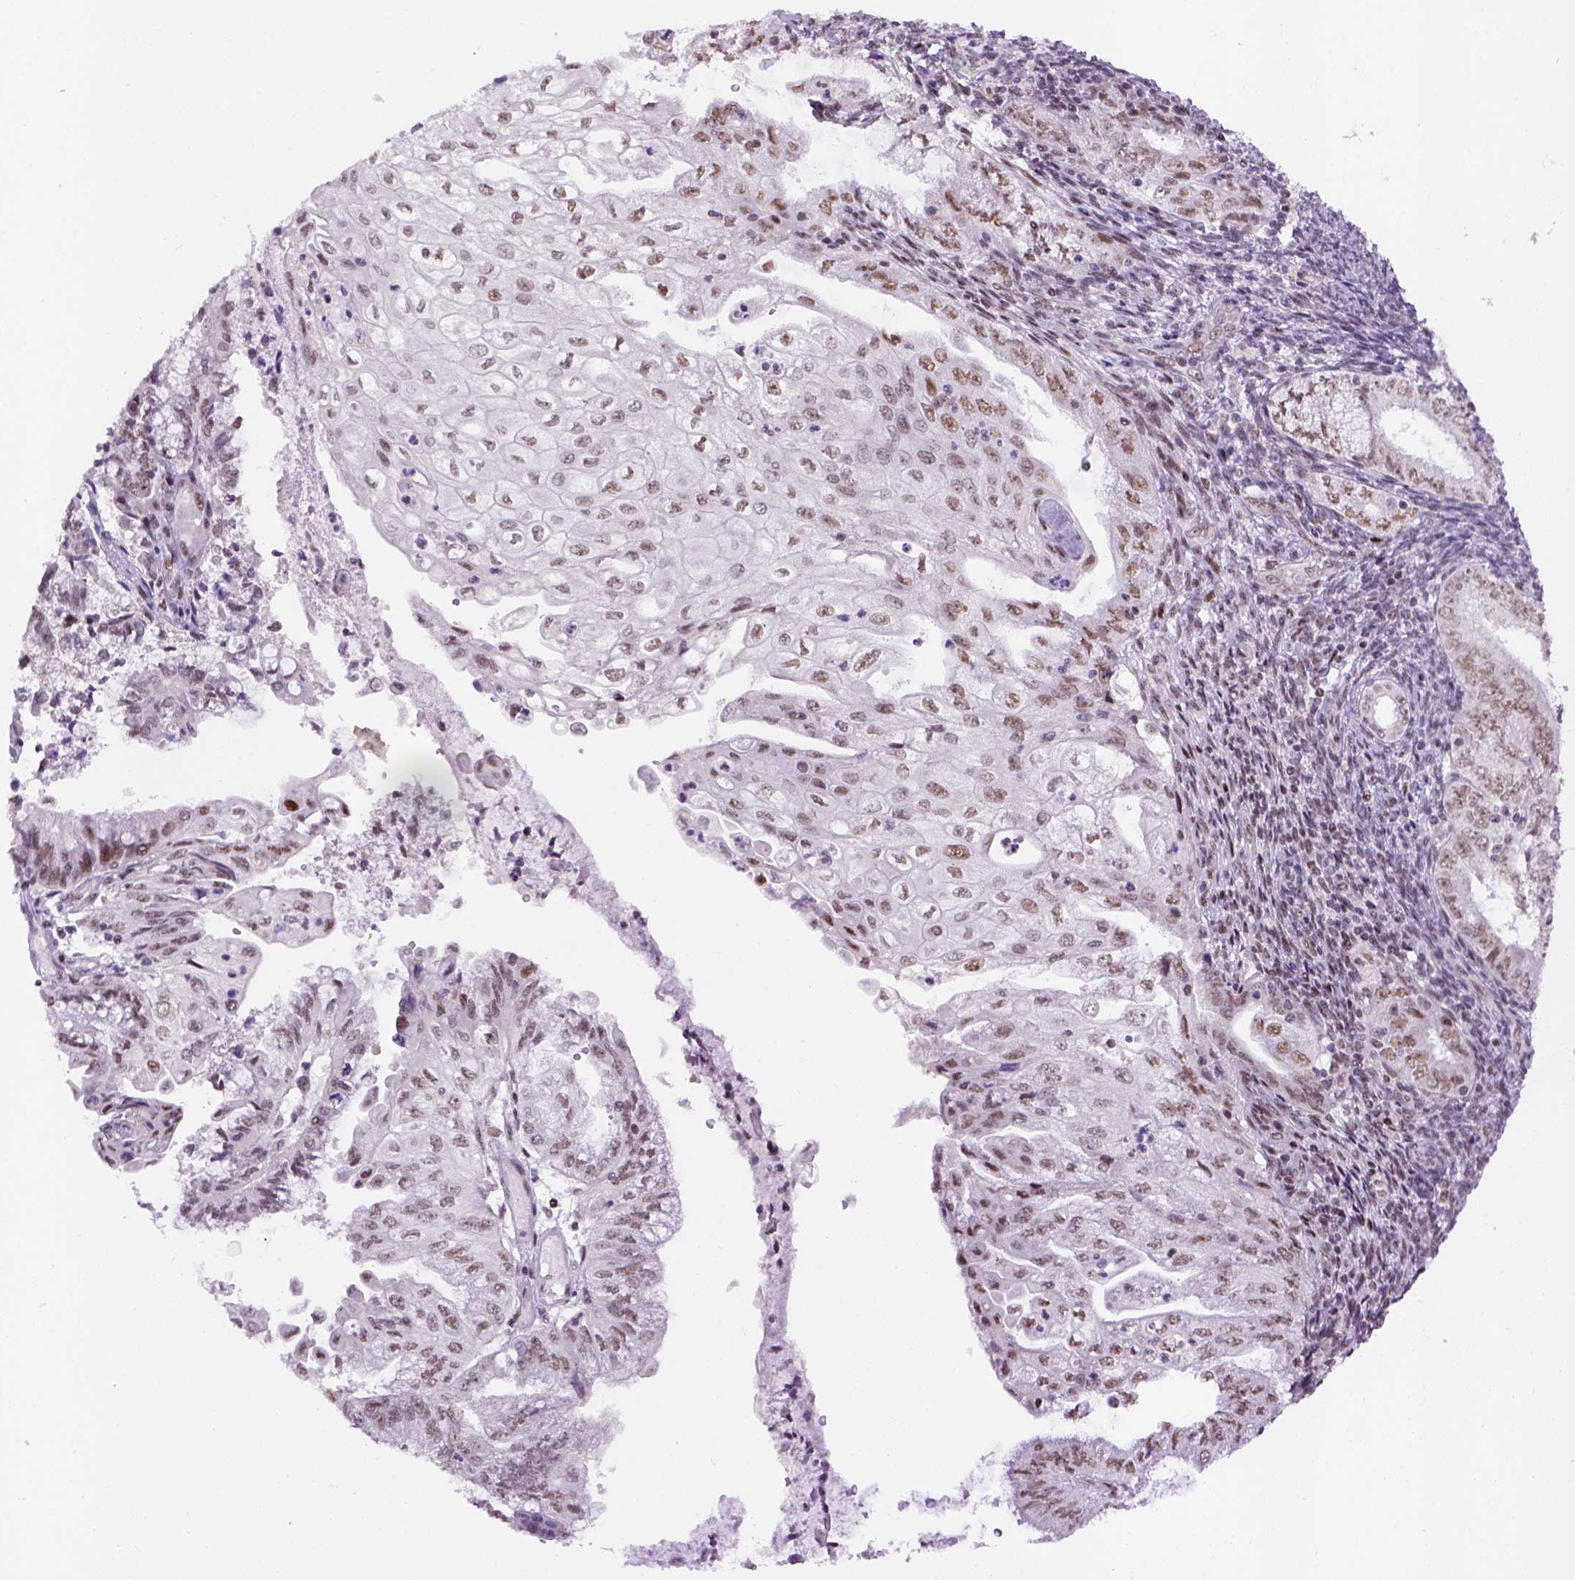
{"staining": {"intensity": "moderate", "quantity": "25%-75%", "location": "nuclear"}, "tissue": "endometrial cancer", "cell_type": "Tumor cells", "image_type": "cancer", "snomed": [{"axis": "morphology", "description": "Adenocarcinoma, NOS"}, {"axis": "topography", "description": "Endometrium"}], "caption": "Immunohistochemical staining of human endometrial cancer (adenocarcinoma) exhibits medium levels of moderate nuclear protein expression in about 25%-75% of tumor cells. Using DAB (3,3'-diaminobenzidine) (brown) and hematoxylin (blue) stains, captured at high magnification using brightfield microscopy.", "gene": "TBPL1", "patient": {"sex": "female", "age": 55}}